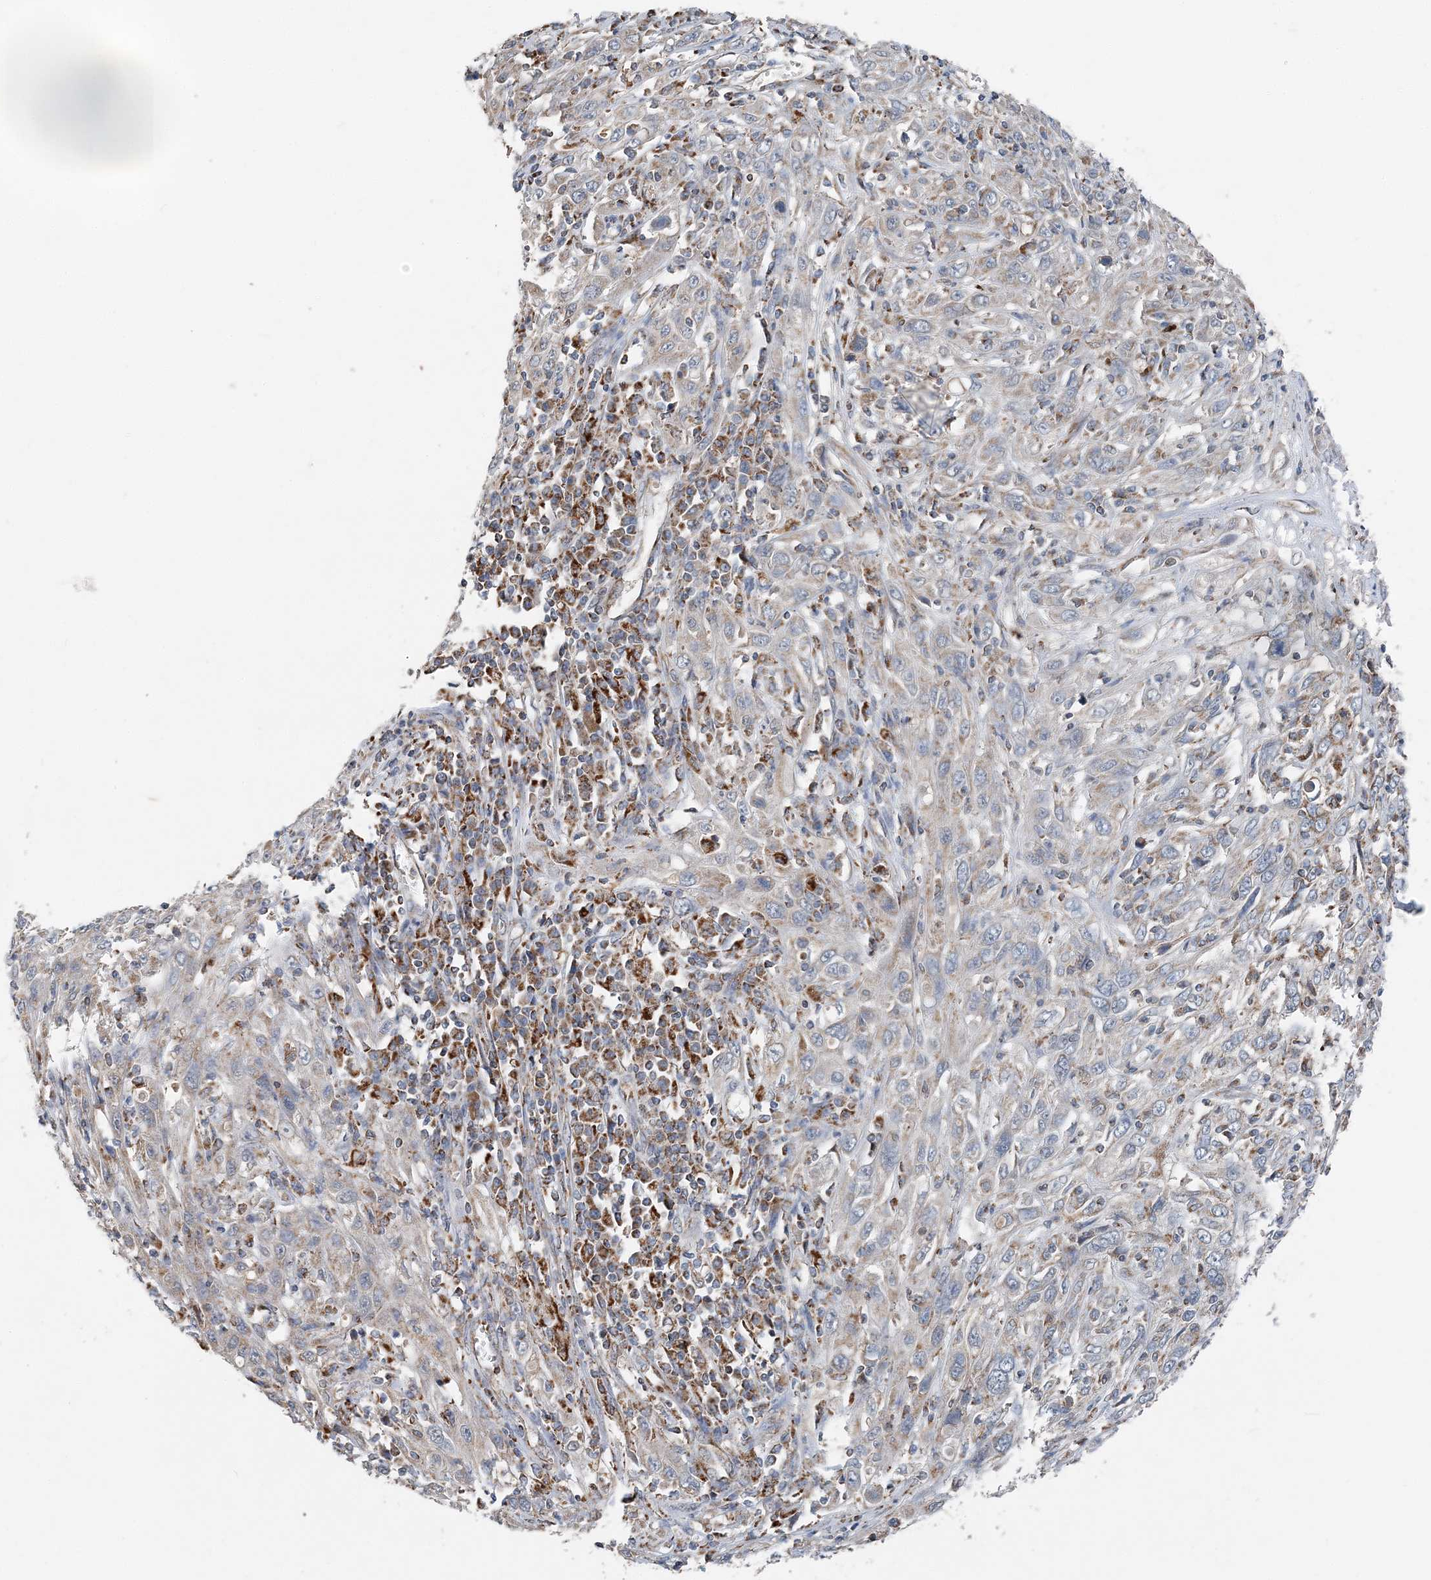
{"staining": {"intensity": "moderate", "quantity": "<25%", "location": "cytoplasmic/membranous"}, "tissue": "cervical cancer", "cell_type": "Tumor cells", "image_type": "cancer", "snomed": [{"axis": "morphology", "description": "Squamous cell carcinoma, NOS"}, {"axis": "topography", "description": "Cervix"}], "caption": "A brown stain labels moderate cytoplasmic/membranous expression of a protein in cervical cancer tumor cells.", "gene": "SPRY2", "patient": {"sex": "female", "age": 46}}